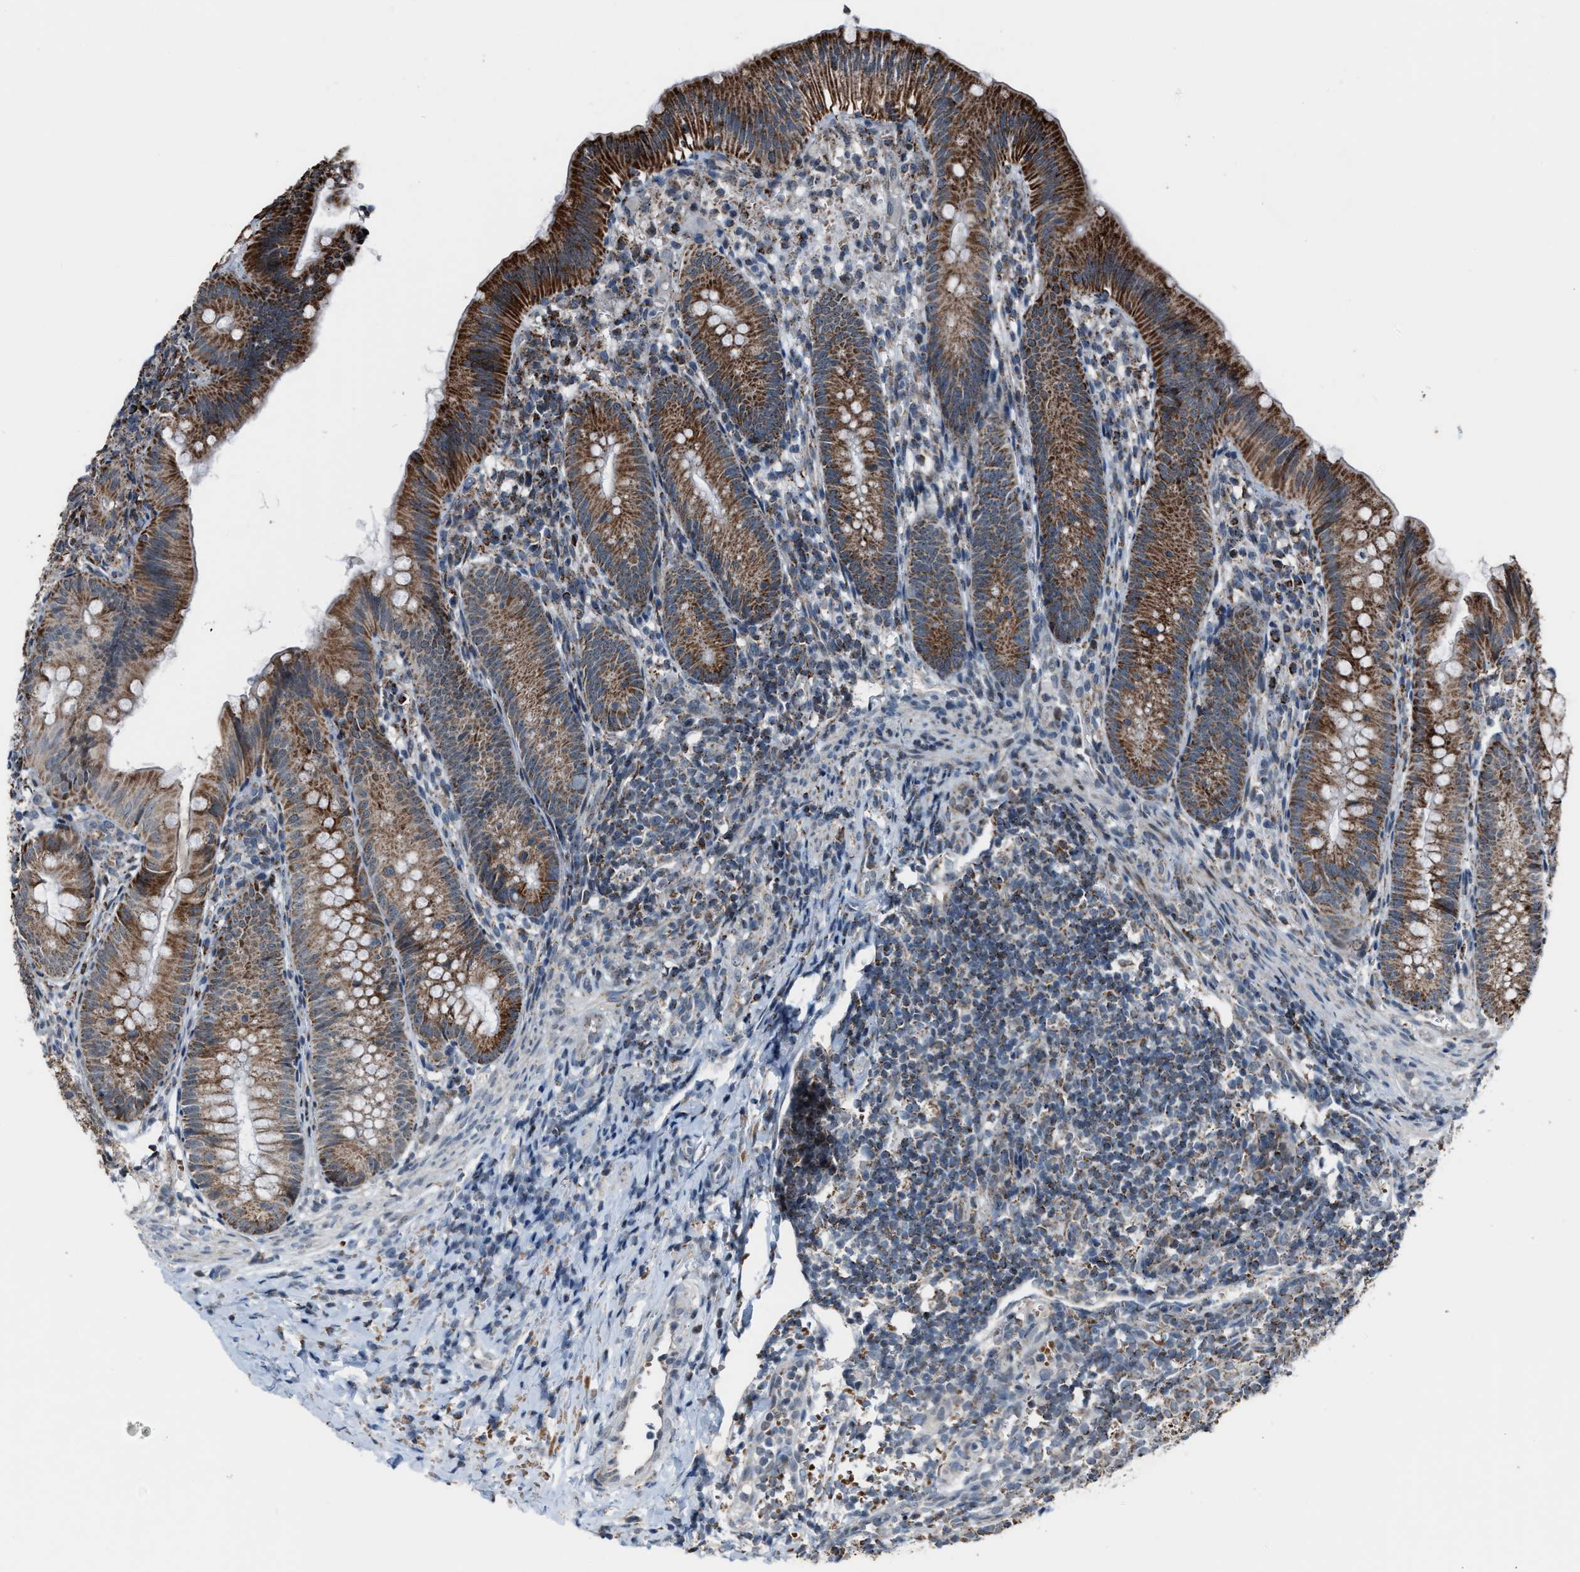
{"staining": {"intensity": "strong", "quantity": ">75%", "location": "cytoplasmic/membranous"}, "tissue": "appendix", "cell_type": "Glandular cells", "image_type": "normal", "snomed": [{"axis": "morphology", "description": "Normal tissue, NOS"}, {"axis": "topography", "description": "Appendix"}], "caption": "IHC image of benign human appendix stained for a protein (brown), which reveals high levels of strong cytoplasmic/membranous positivity in approximately >75% of glandular cells.", "gene": "CHN2", "patient": {"sex": "male", "age": 1}}